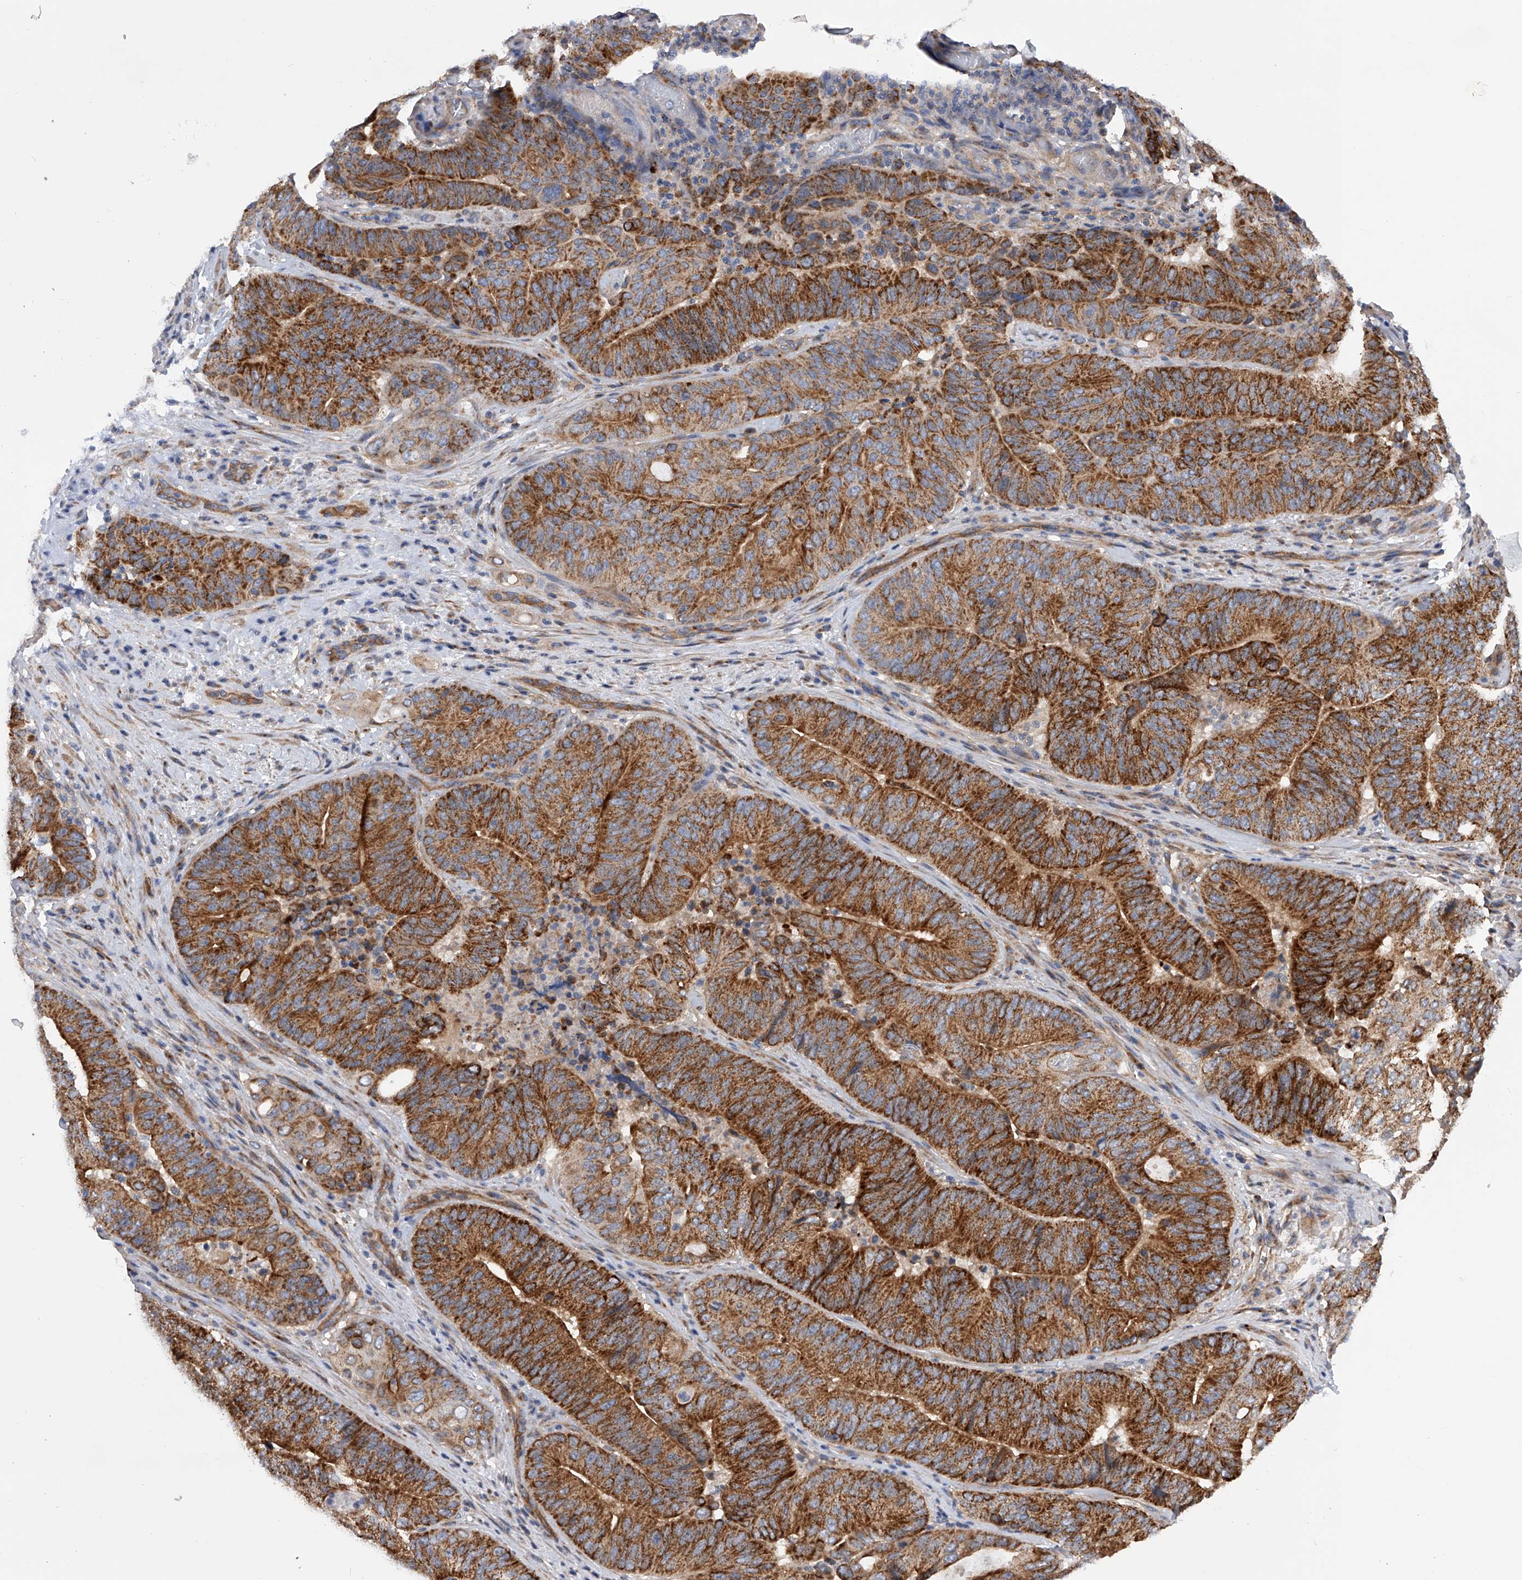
{"staining": {"intensity": "strong", "quantity": ">75%", "location": "cytoplasmic/membranous"}, "tissue": "pancreatic cancer", "cell_type": "Tumor cells", "image_type": "cancer", "snomed": [{"axis": "morphology", "description": "Adenocarcinoma, NOS"}, {"axis": "topography", "description": "Pancreas"}], "caption": "Immunohistochemical staining of human pancreatic cancer (adenocarcinoma) demonstrates strong cytoplasmic/membranous protein expression in approximately >75% of tumor cells. Nuclei are stained in blue.", "gene": "PDSS2", "patient": {"sex": "female", "age": 77}}